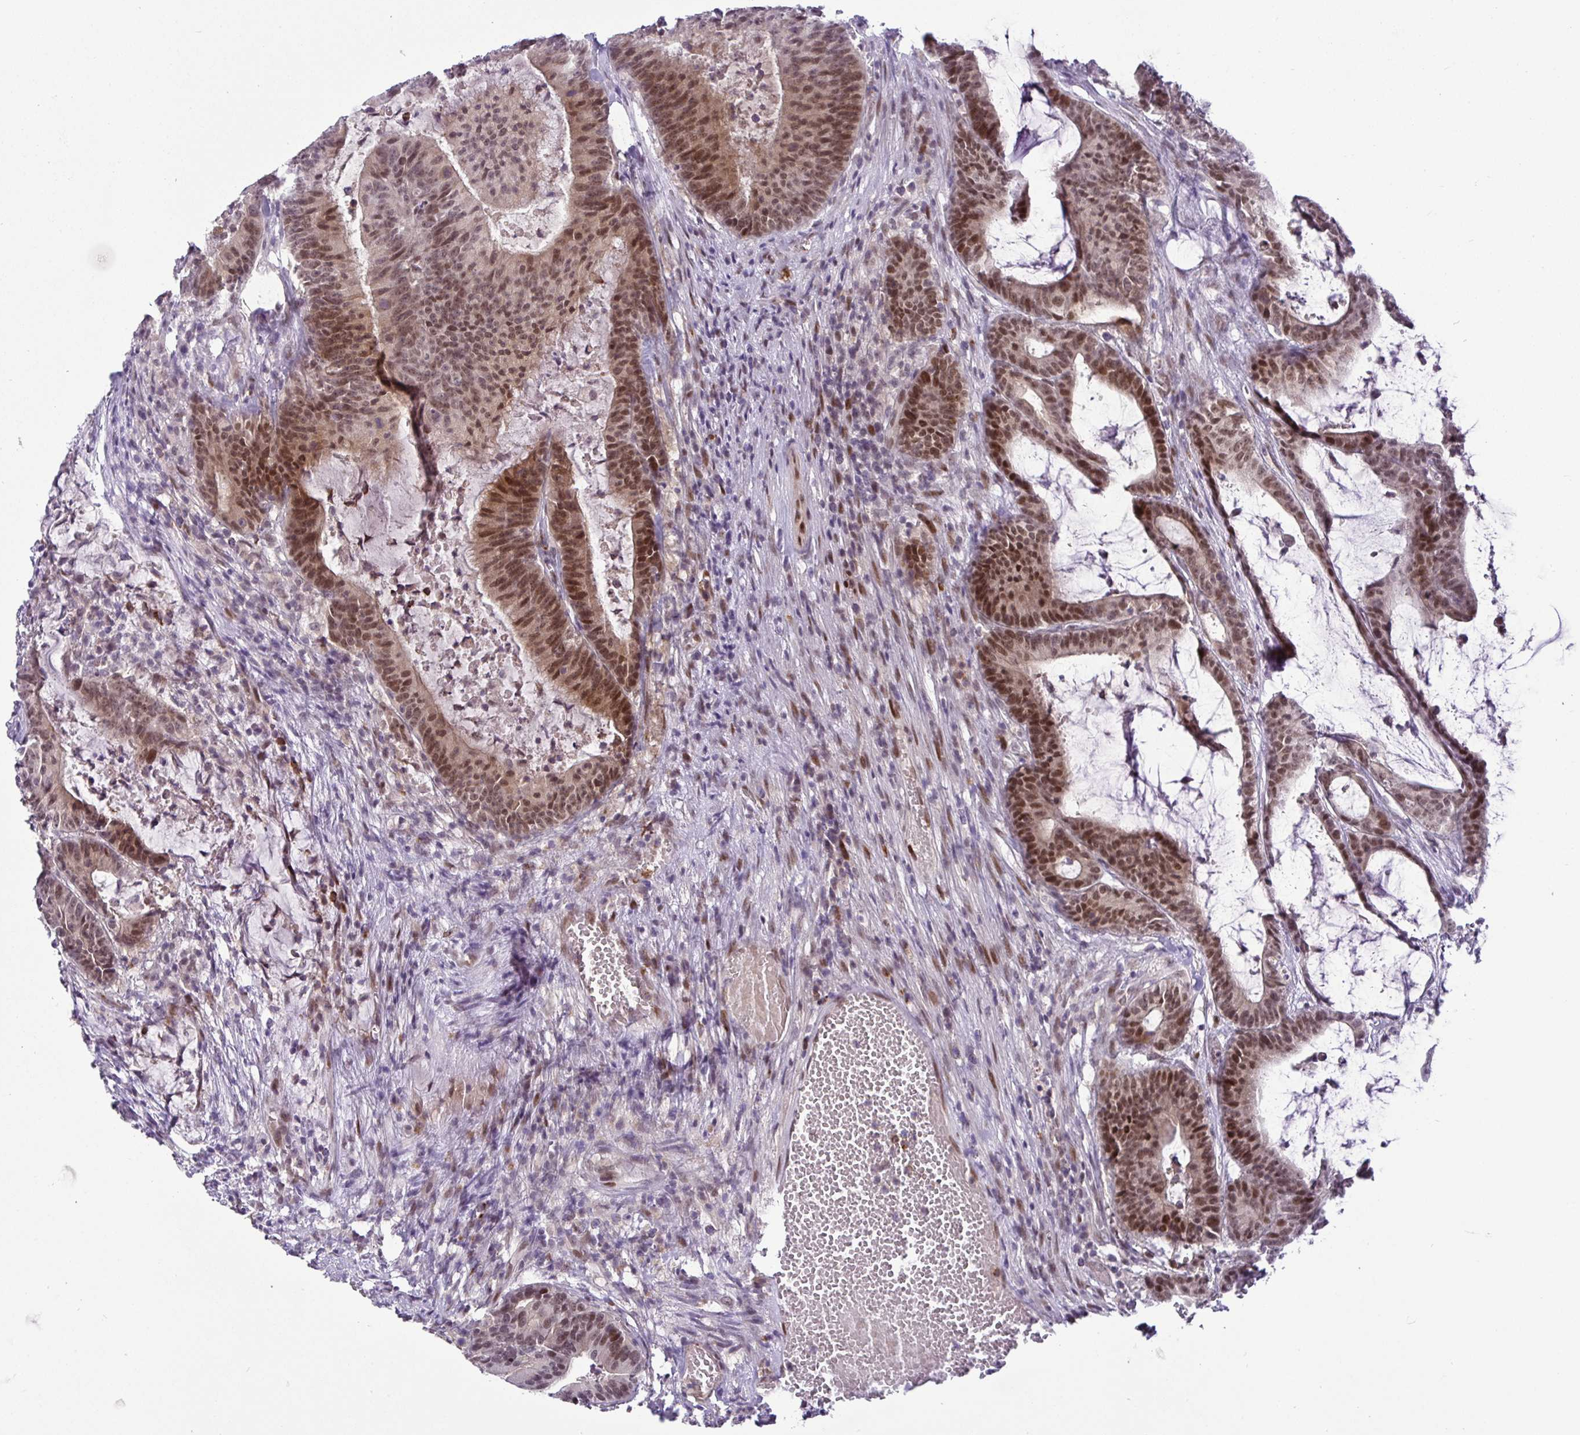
{"staining": {"intensity": "moderate", "quantity": ">75%", "location": "nuclear"}, "tissue": "colorectal cancer", "cell_type": "Tumor cells", "image_type": "cancer", "snomed": [{"axis": "morphology", "description": "Adenocarcinoma, NOS"}, {"axis": "topography", "description": "Colon"}], "caption": "Immunohistochemical staining of human colorectal cancer (adenocarcinoma) displays medium levels of moderate nuclear protein positivity in approximately >75% of tumor cells.", "gene": "NUP188", "patient": {"sex": "female", "age": 78}}